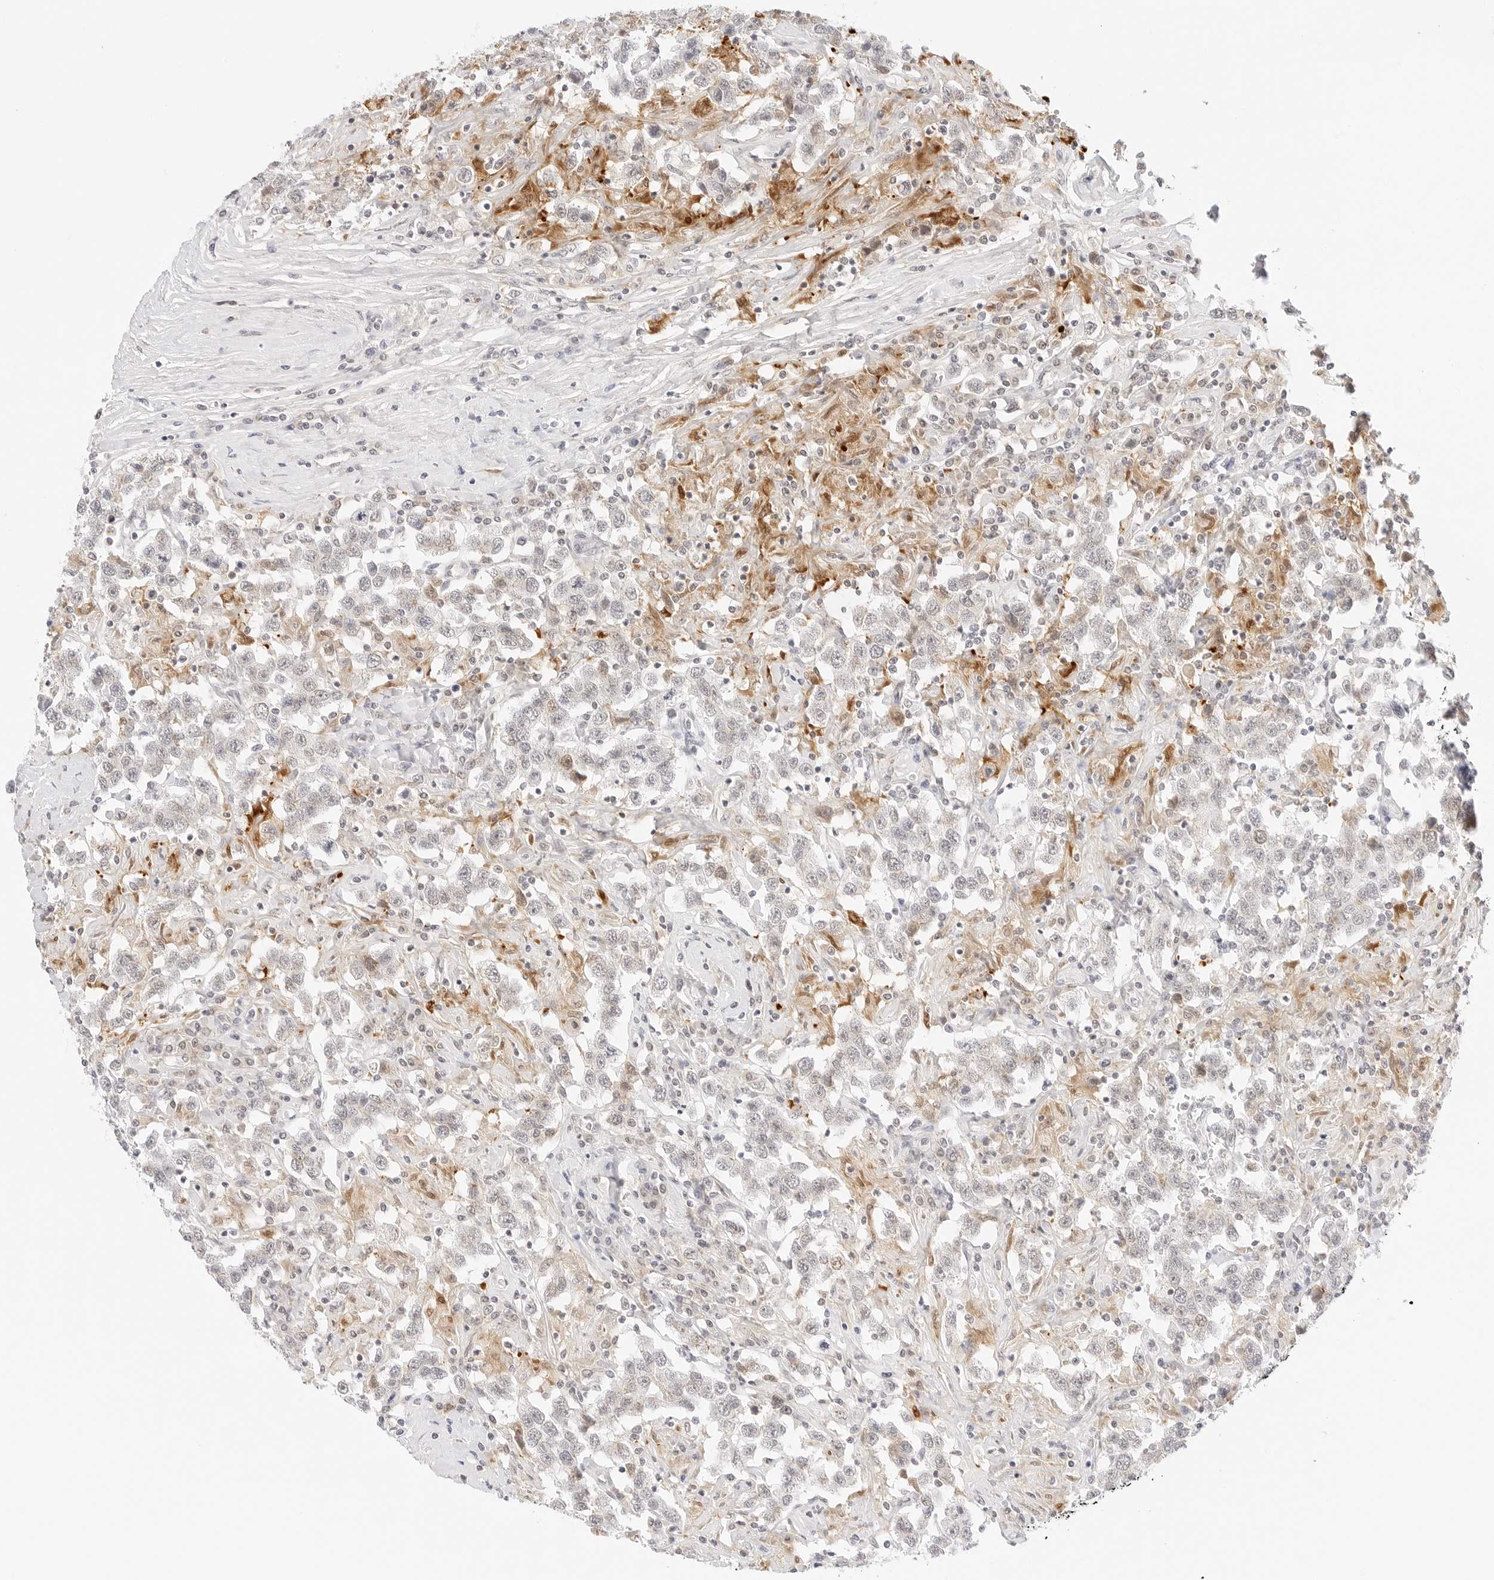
{"staining": {"intensity": "negative", "quantity": "none", "location": "none"}, "tissue": "testis cancer", "cell_type": "Tumor cells", "image_type": "cancer", "snomed": [{"axis": "morphology", "description": "Seminoma, NOS"}, {"axis": "topography", "description": "Testis"}], "caption": "This is an immunohistochemistry (IHC) photomicrograph of human testis cancer. There is no positivity in tumor cells.", "gene": "XKR4", "patient": {"sex": "male", "age": 41}}